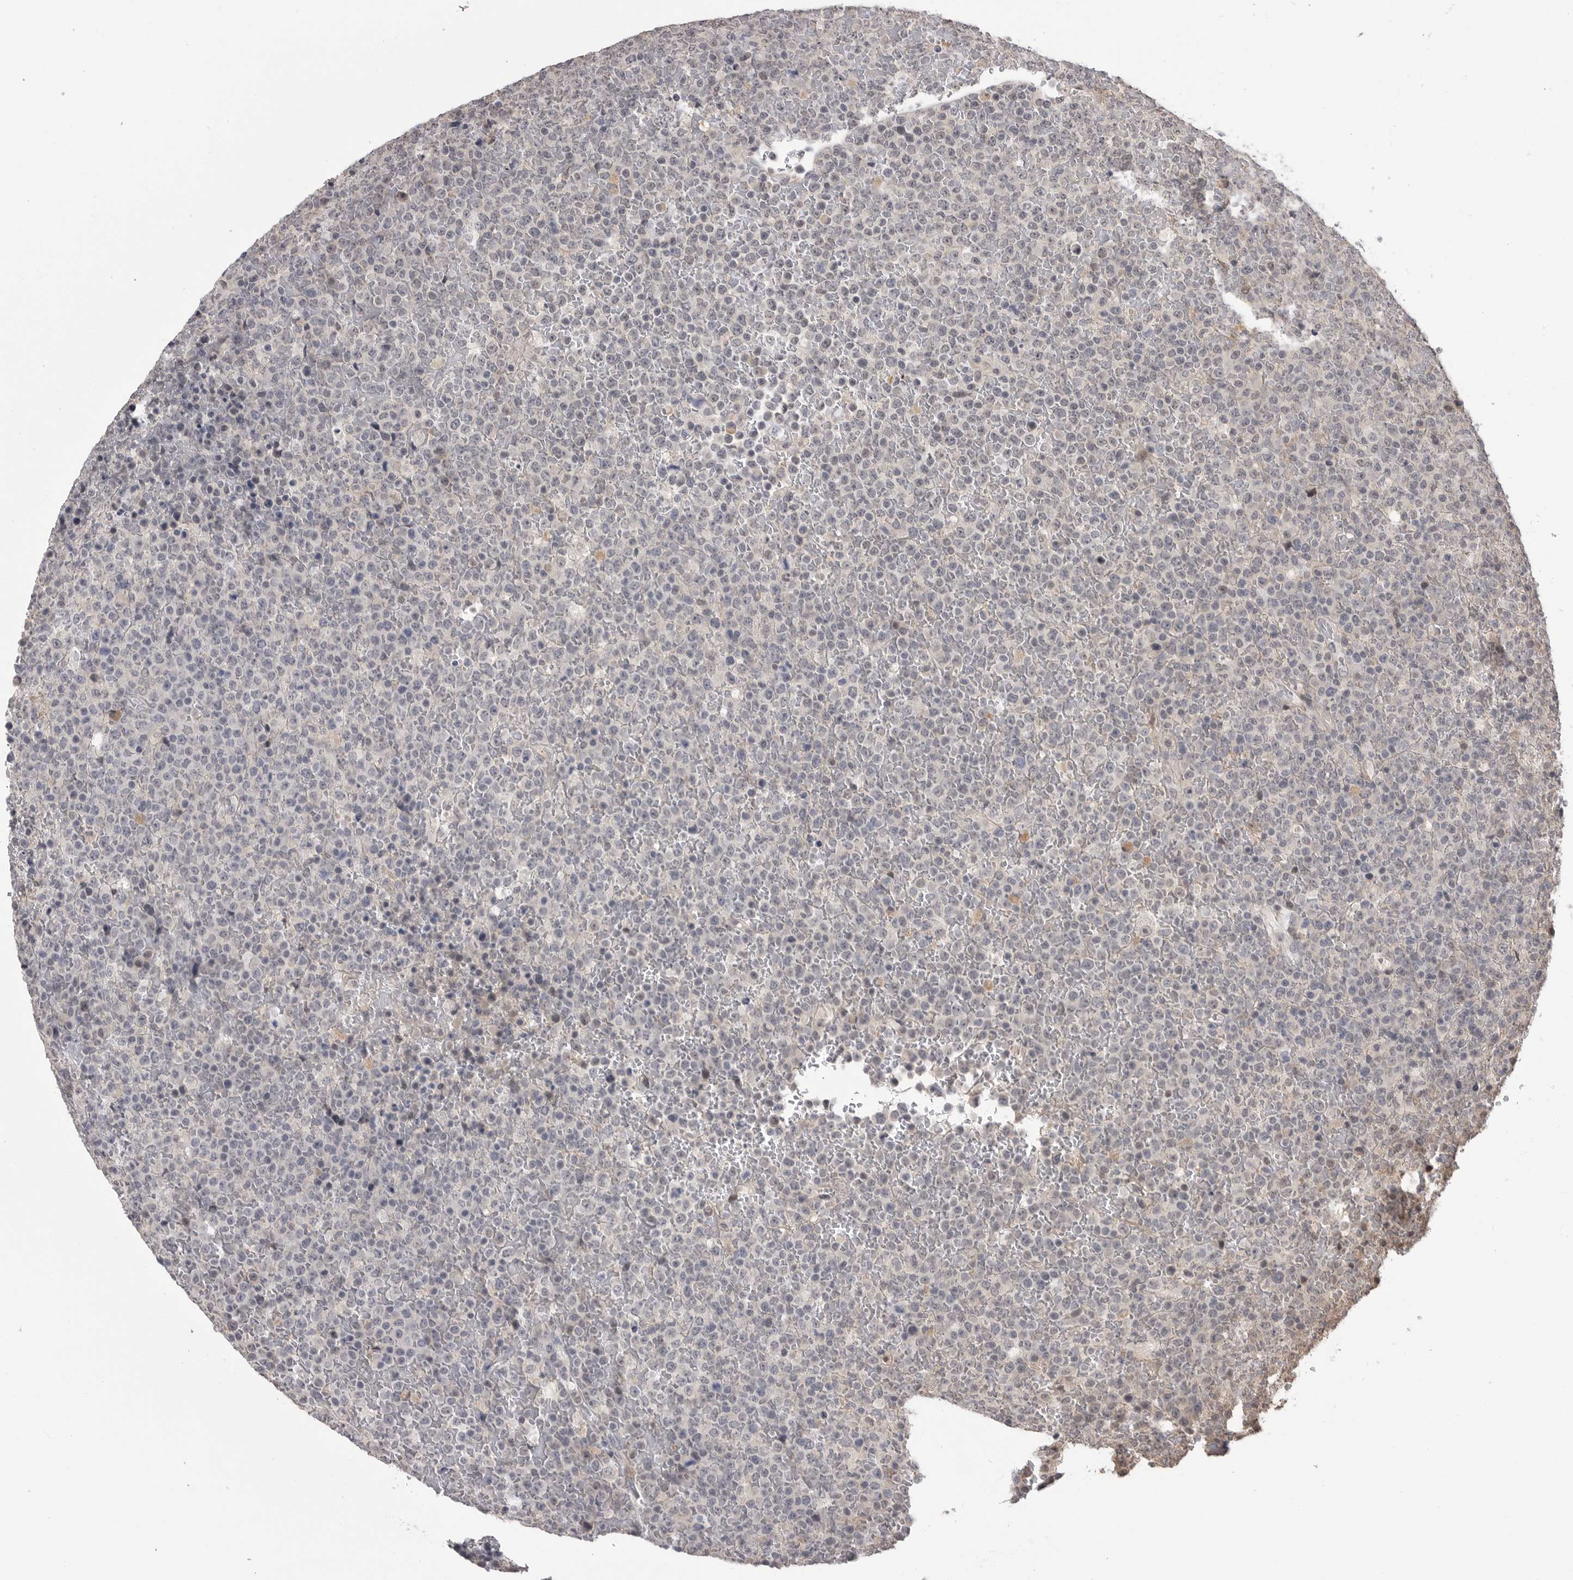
{"staining": {"intensity": "negative", "quantity": "none", "location": "none"}, "tissue": "lymphoma", "cell_type": "Tumor cells", "image_type": "cancer", "snomed": [{"axis": "morphology", "description": "Malignant lymphoma, non-Hodgkin's type, High grade"}, {"axis": "topography", "description": "Lymph node"}], "caption": "This is an IHC image of high-grade malignant lymphoma, non-Hodgkin's type. There is no staining in tumor cells.", "gene": "DLG2", "patient": {"sex": "male", "age": 13}}